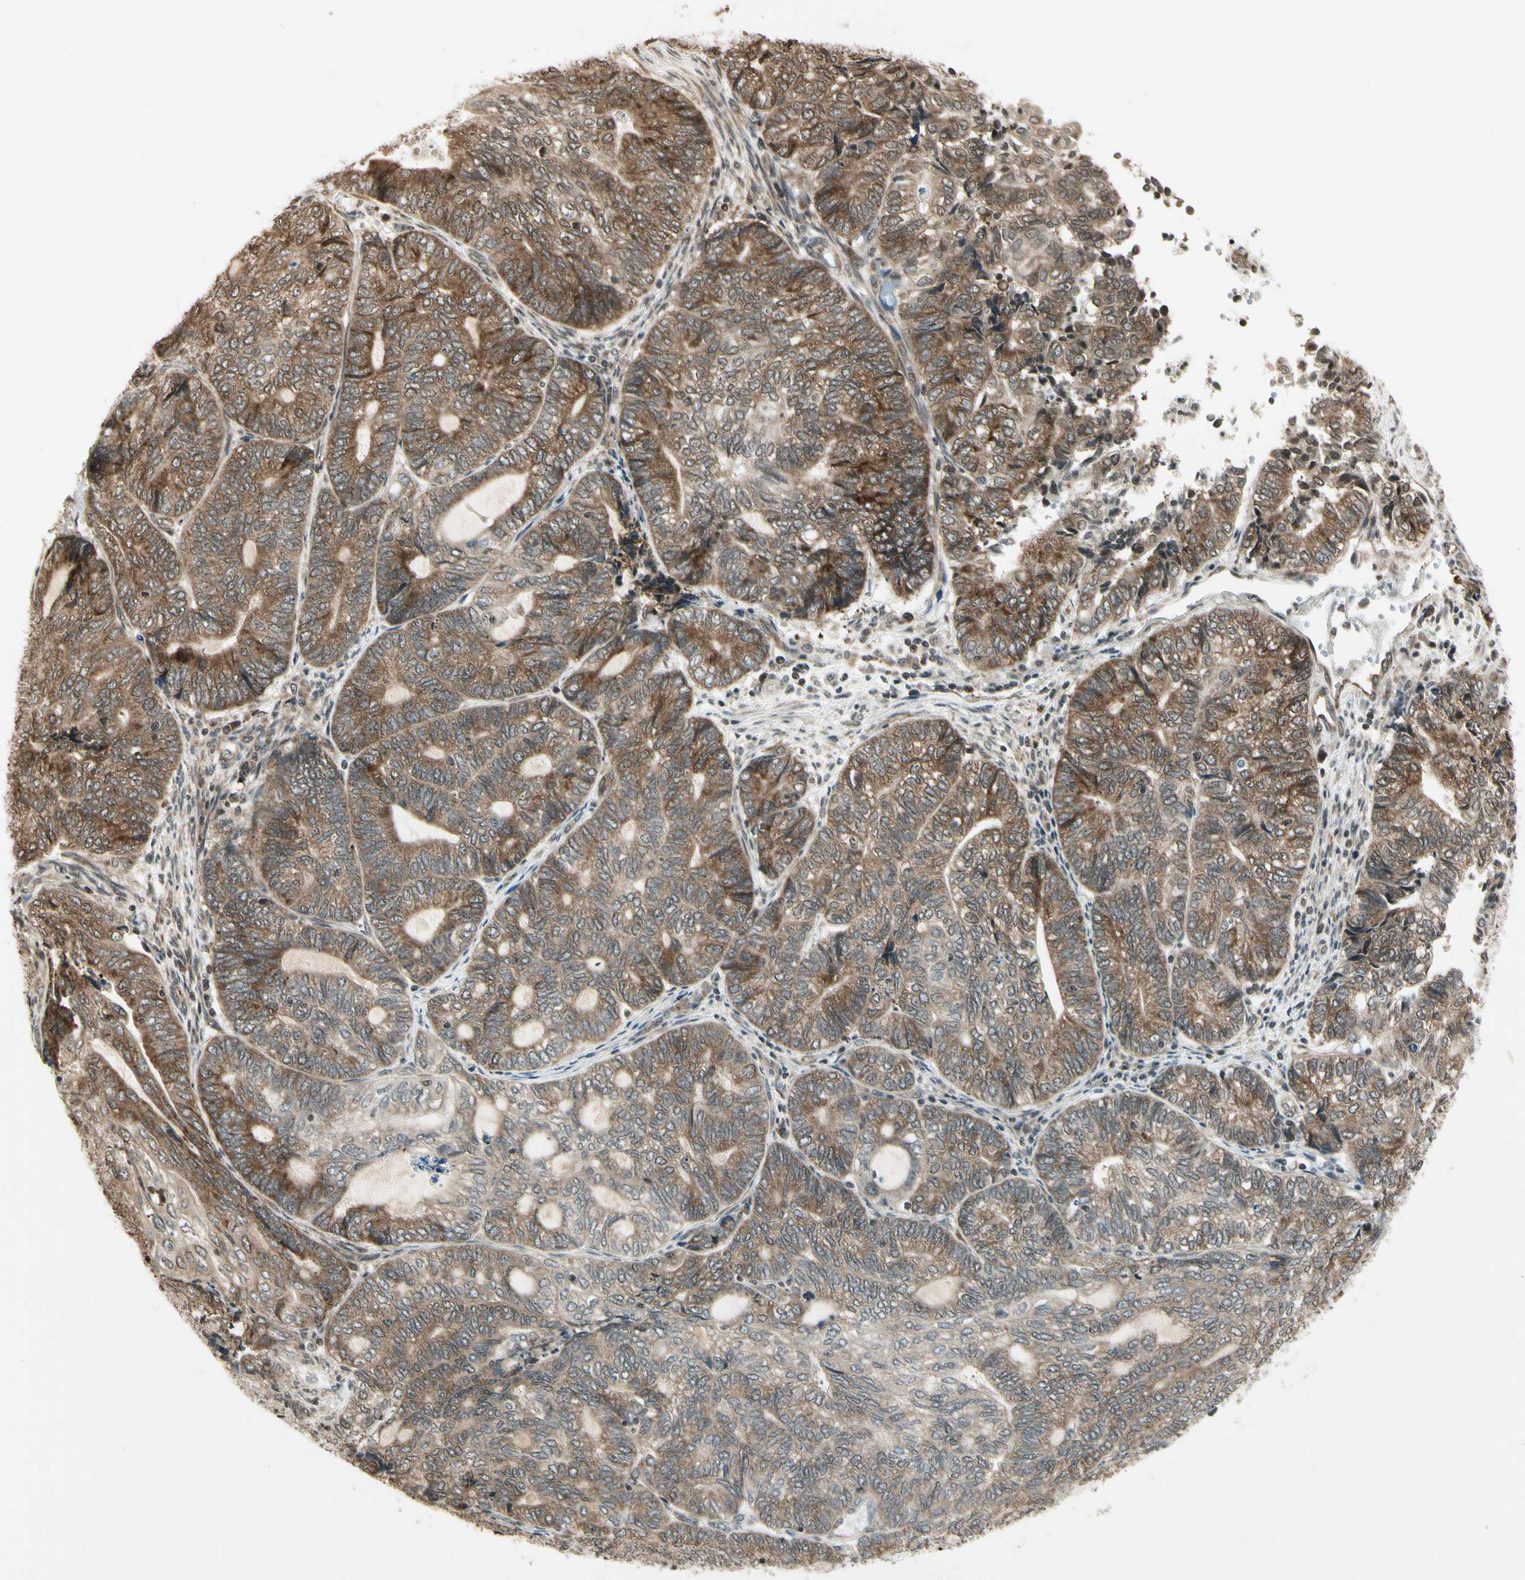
{"staining": {"intensity": "moderate", "quantity": "<25%", "location": "cytoplasmic/membranous"}, "tissue": "endometrial cancer", "cell_type": "Tumor cells", "image_type": "cancer", "snomed": [{"axis": "morphology", "description": "Adenocarcinoma, NOS"}, {"axis": "topography", "description": "Uterus"}, {"axis": "topography", "description": "Endometrium"}], "caption": "IHC histopathology image of endometrial cancer (adenocarcinoma) stained for a protein (brown), which reveals low levels of moderate cytoplasmic/membranous expression in approximately <25% of tumor cells.", "gene": "SMN2", "patient": {"sex": "female", "age": 70}}